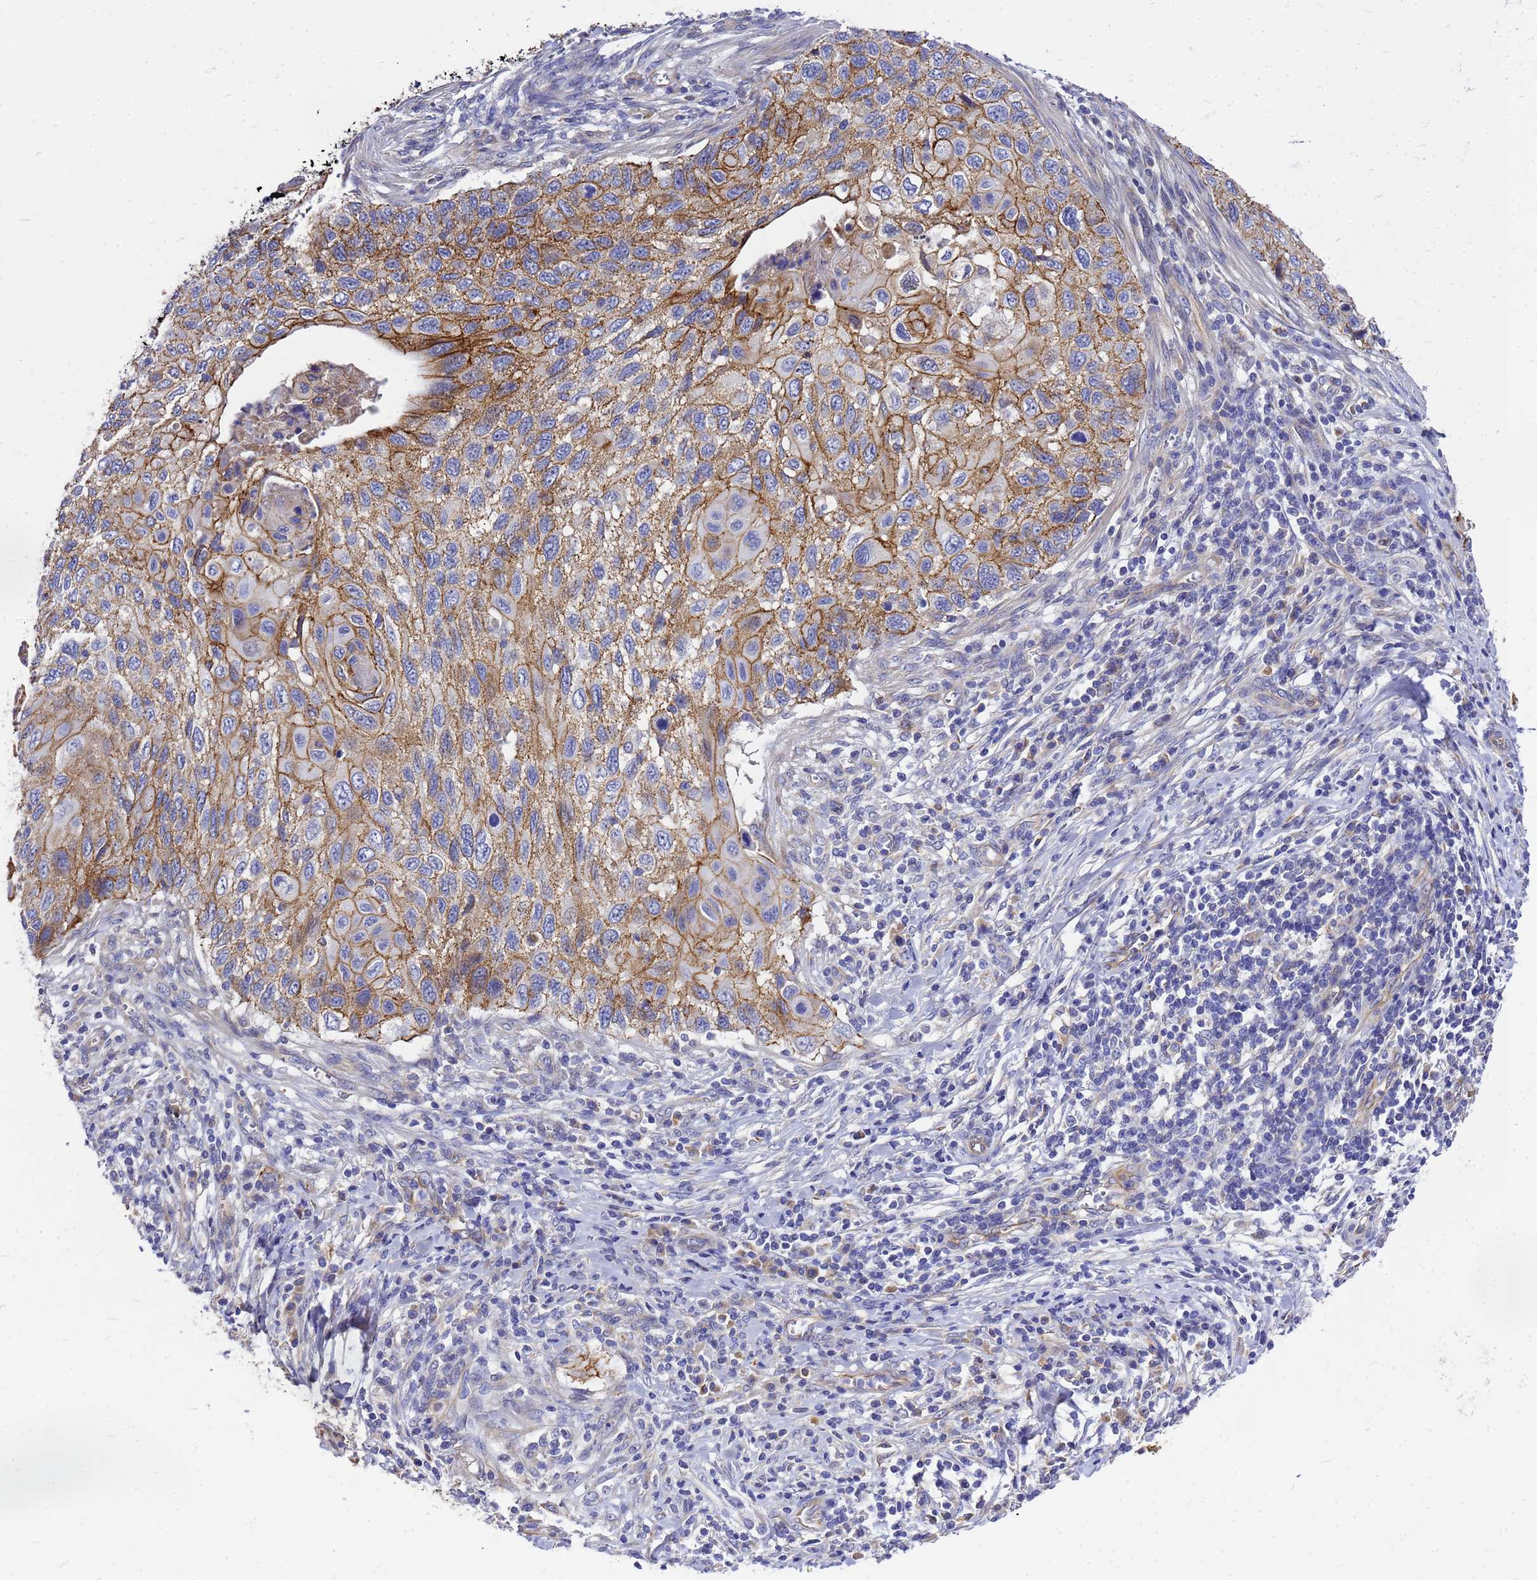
{"staining": {"intensity": "moderate", "quantity": ">75%", "location": "cytoplasmic/membranous"}, "tissue": "cervical cancer", "cell_type": "Tumor cells", "image_type": "cancer", "snomed": [{"axis": "morphology", "description": "Squamous cell carcinoma, NOS"}, {"axis": "topography", "description": "Cervix"}], "caption": "Tumor cells show moderate cytoplasmic/membranous positivity in about >75% of cells in cervical cancer. (Stains: DAB (3,3'-diaminobenzidine) in brown, nuclei in blue, Microscopy: brightfield microscopy at high magnification).", "gene": "FBXW5", "patient": {"sex": "female", "age": 70}}